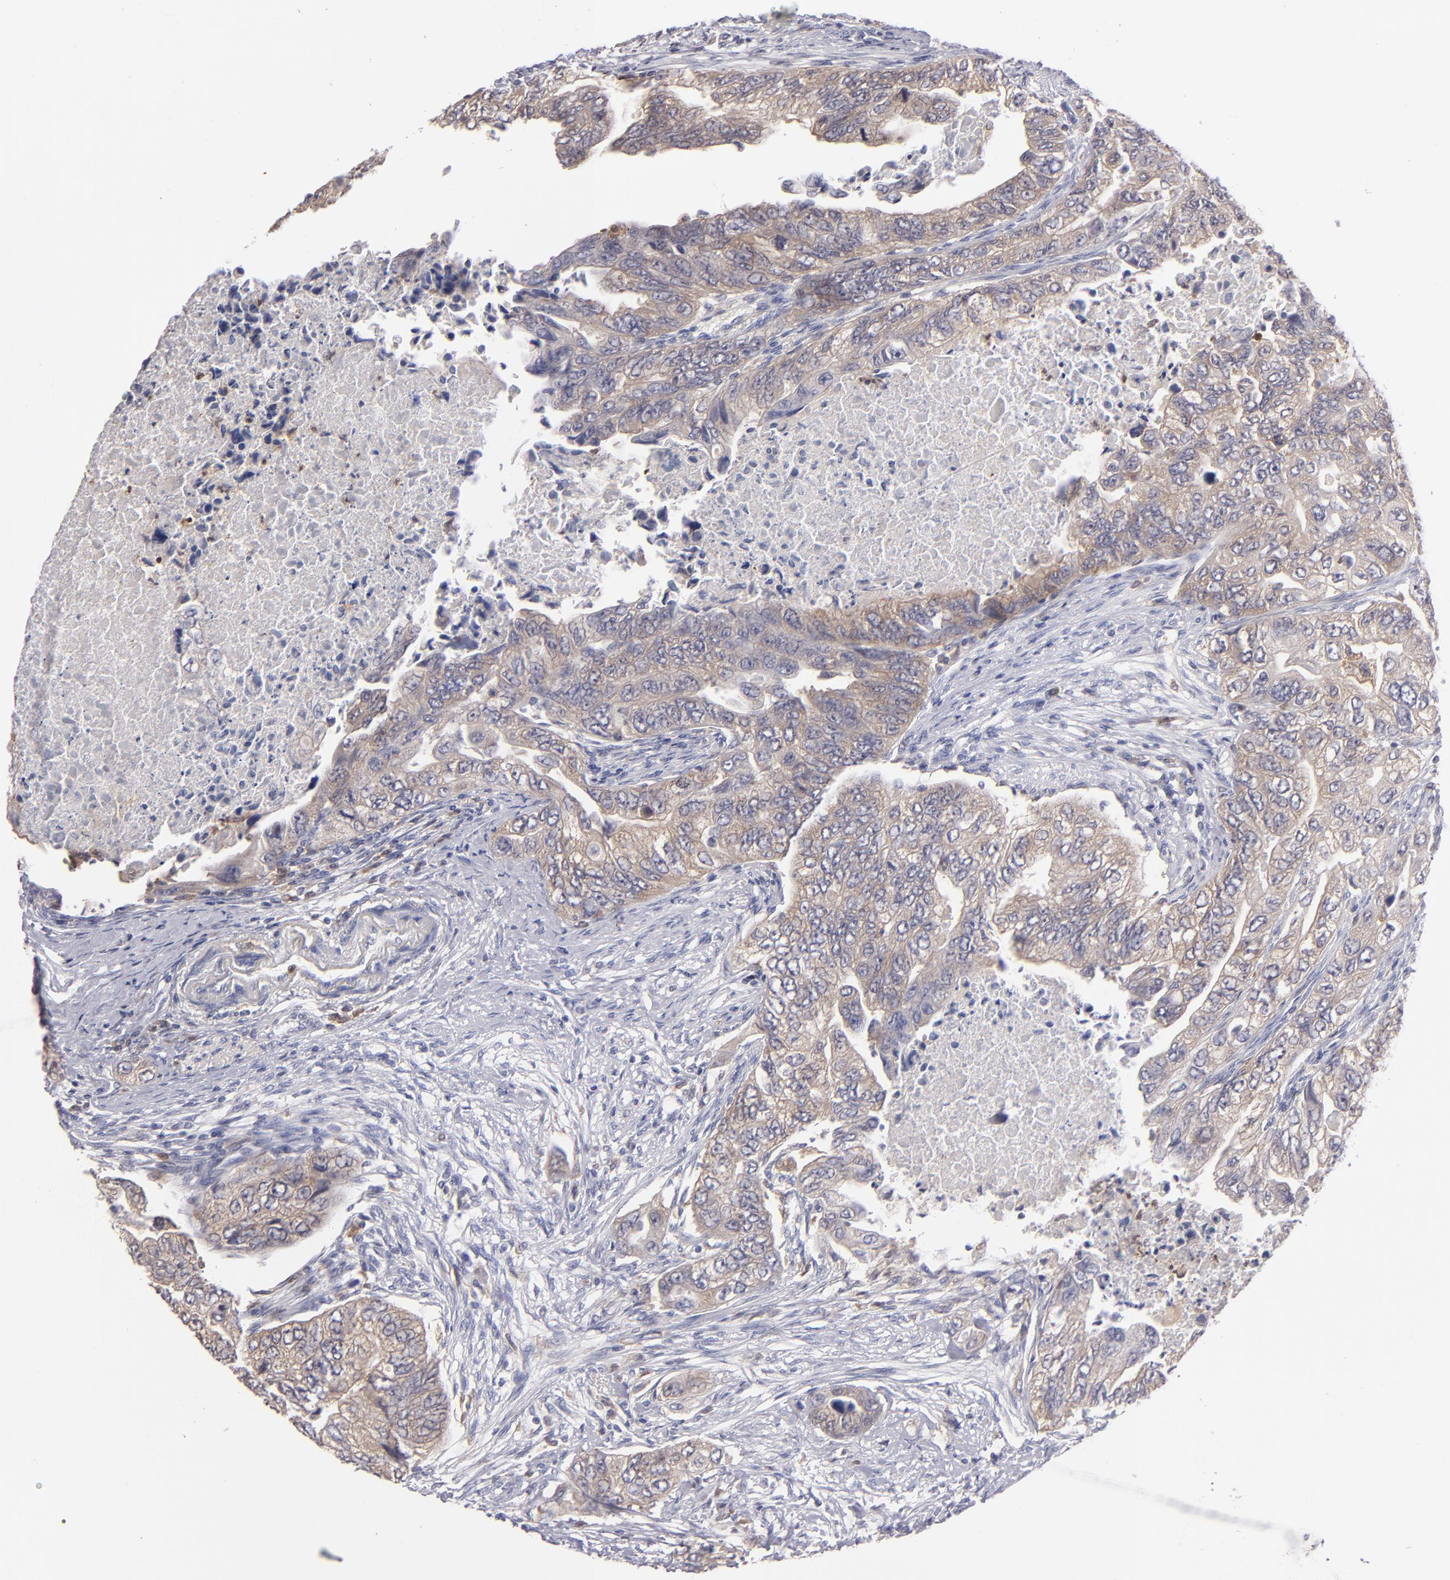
{"staining": {"intensity": "moderate", "quantity": ">75%", "location": "cytoplasmic/membranous"}, "tissue": "colorectal cancer", "cell_type": "Tumor cells", "image_type": "cancer", "snomed": [{"axis": "morphology", "description": "Adenocarcinoma, NOS"}, {"axis": "topography", "description": "Colon"}], "caption": "This micrograph reveals immunohistochemistry staining of human colorectal cancer, with medium moderate cytoplasmic/membranous staining in about >75% of tumor cells.", "gene": "PRKCD", "patient": {"sex": "female", "age": 11}}